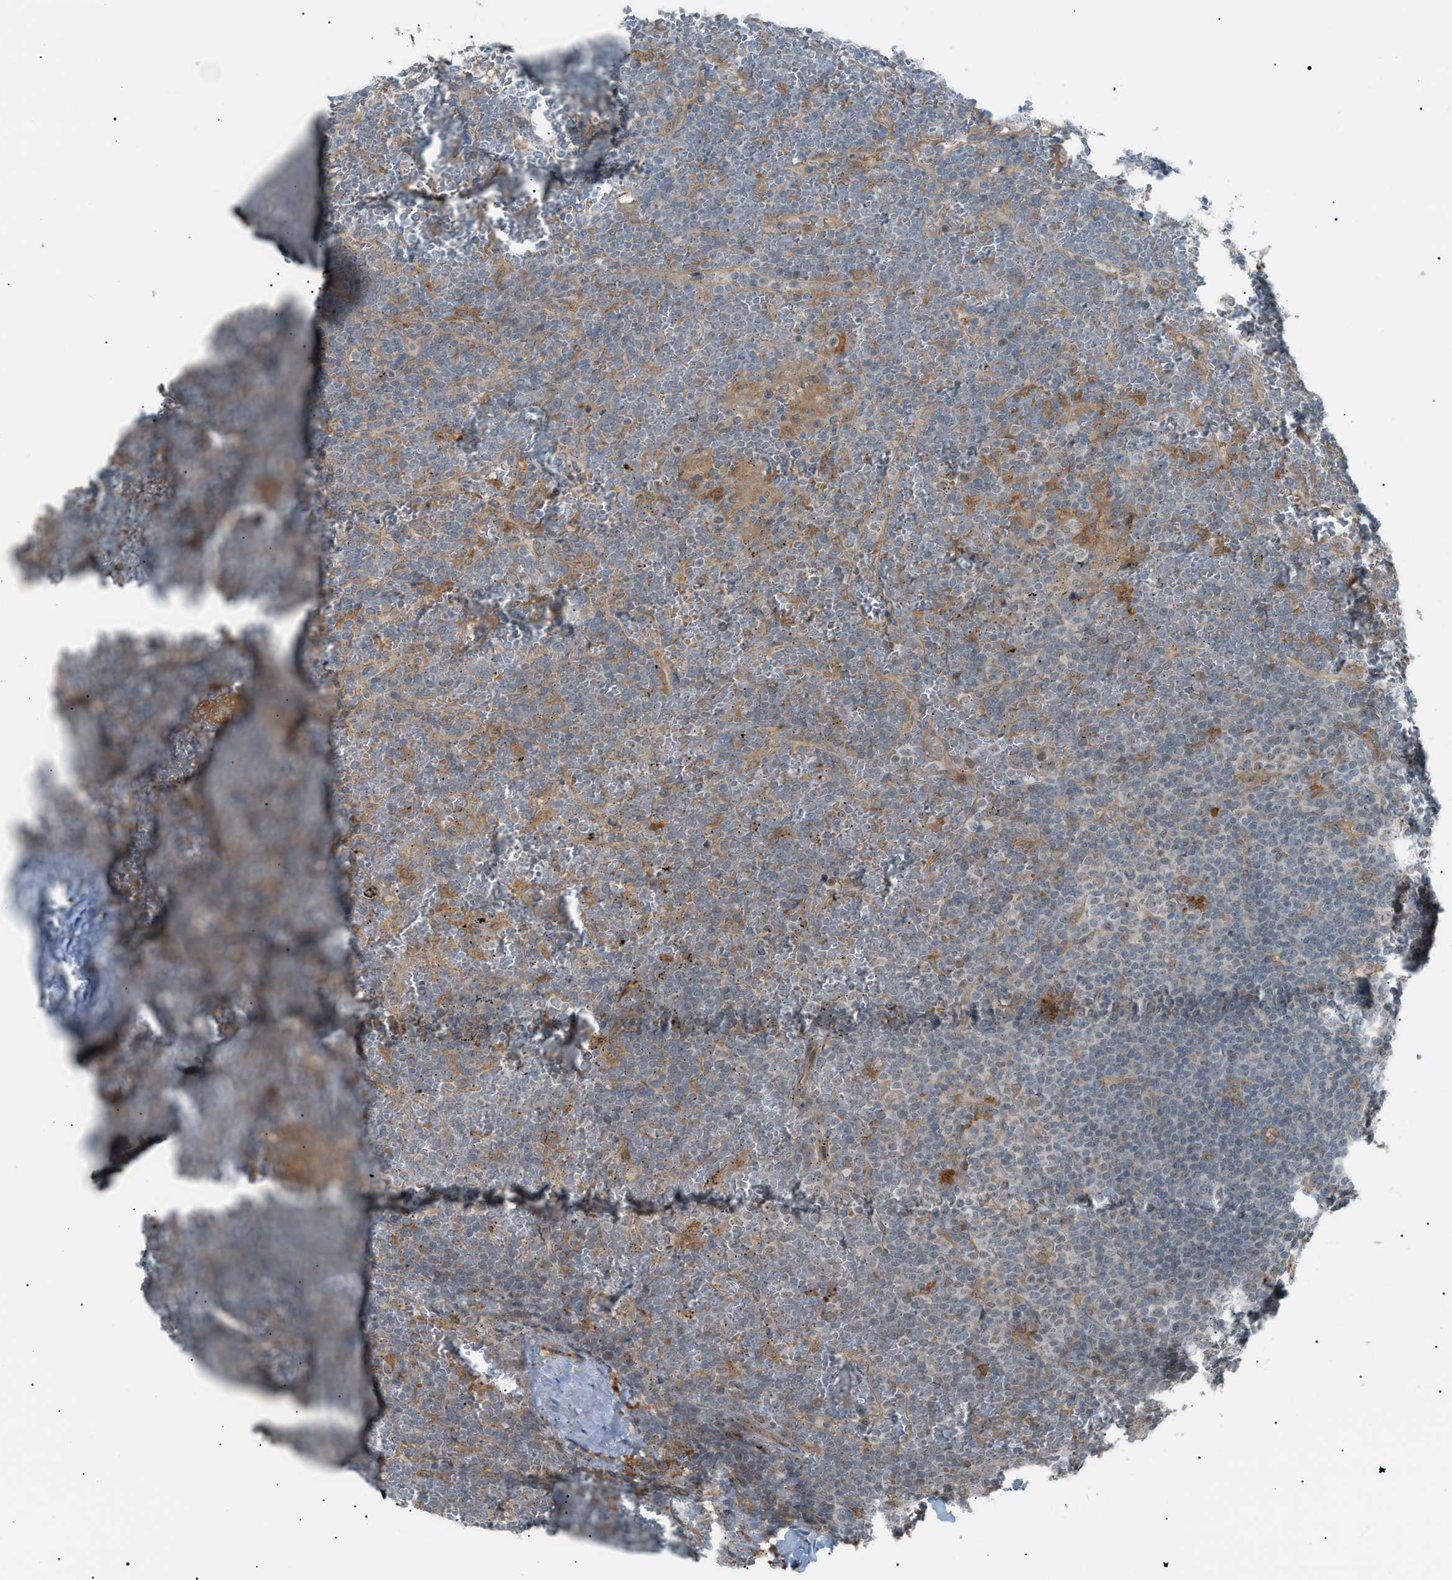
{"staining": {"intensity": "negative", "quantity": "none", "location": "none"}, "tissue": "lymphoma", "cell_type": "Tumor cells", "image_type": "cancer", "snomed": [{"axis": "morphology", "description": "Malignant lymphoma, non-Hodgkin's type, Low grade"}, {"axis": "topography", "description": "Spleen"}], "caption": "Low-grade malignant lymphoma, non-Hodgkin's type stained for a protein using IHC demonstrates no expression tumor cells.", "gene": "LPIN2", "patient": {"sex": "female", "age": 19}}